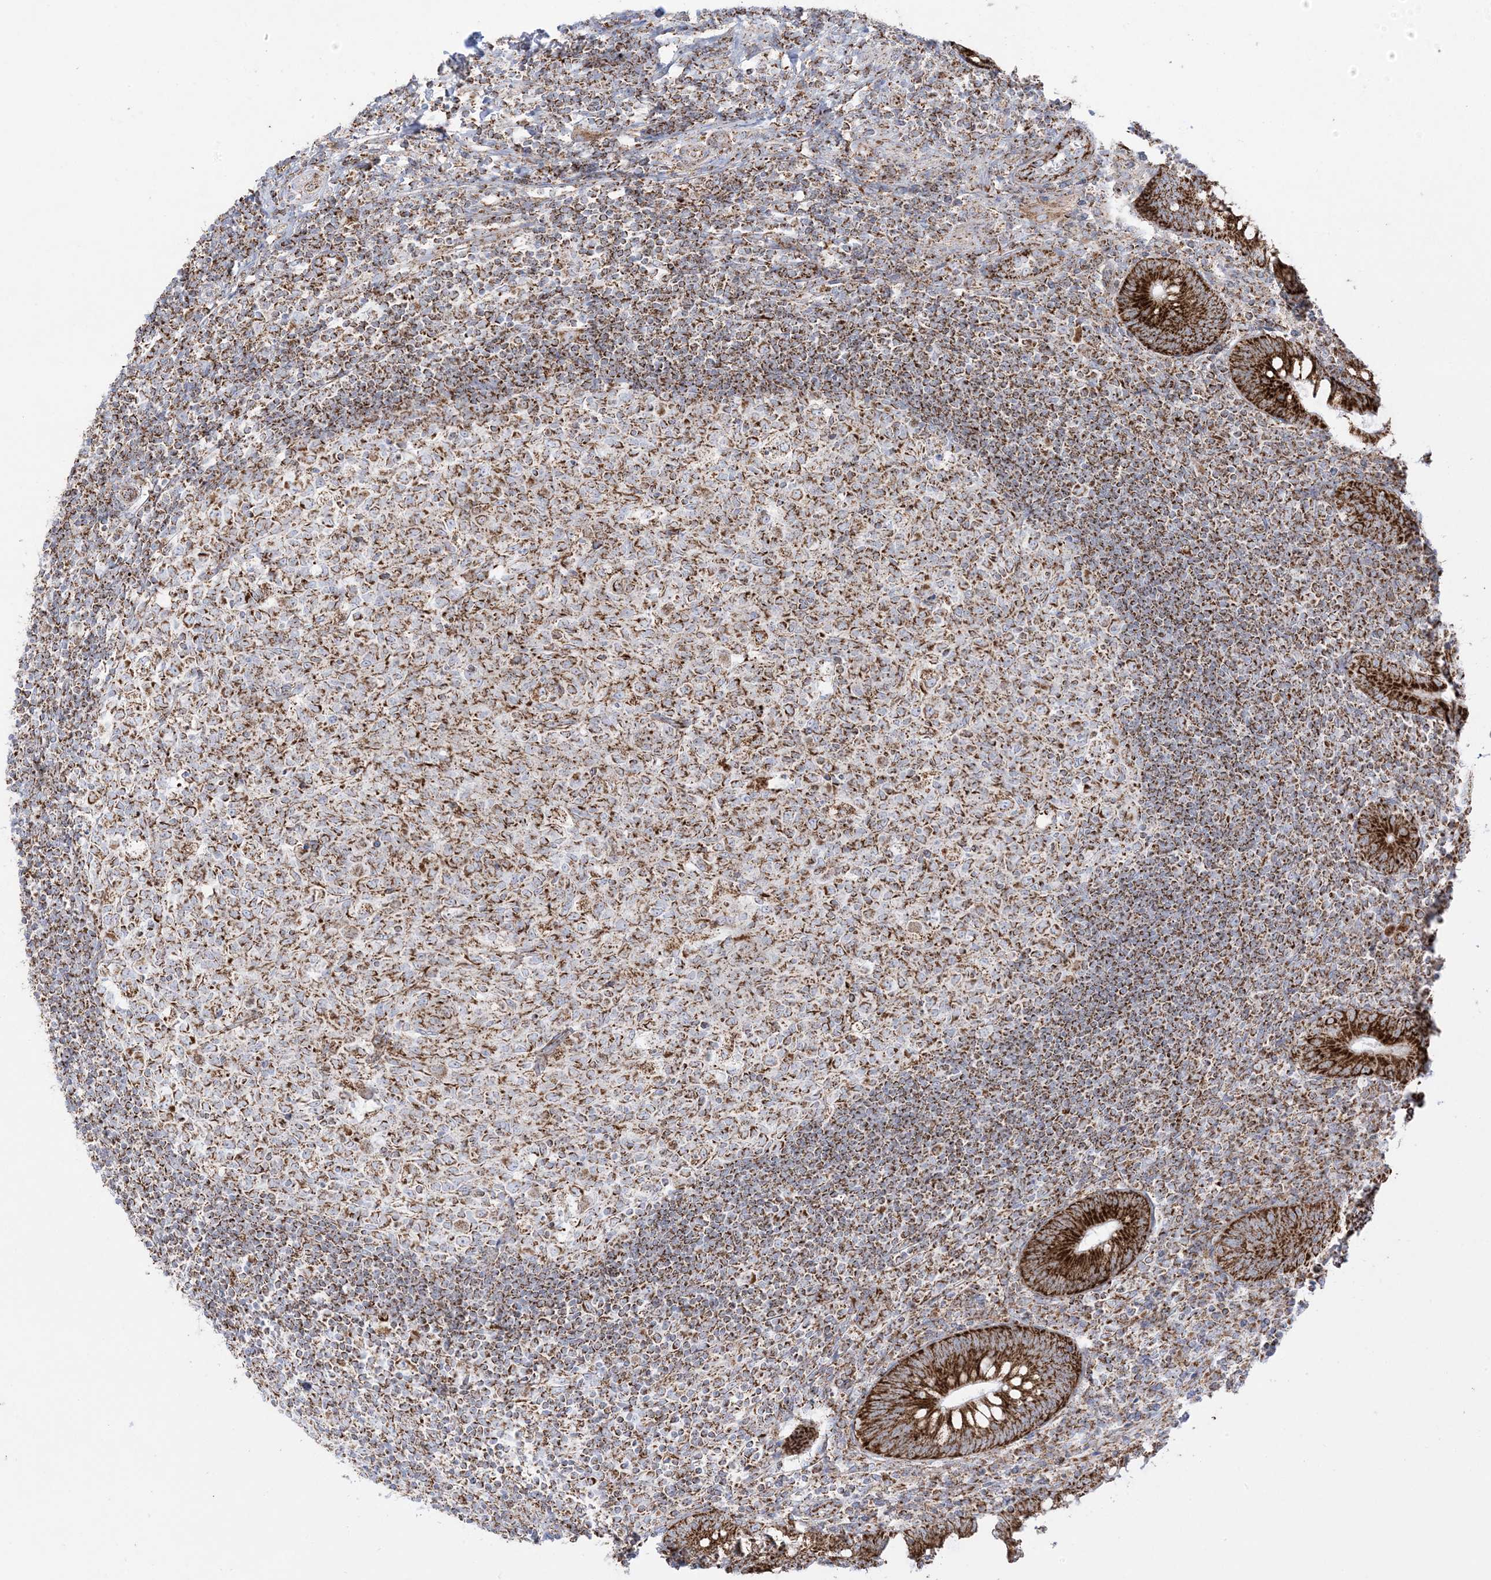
{"staining": {"intensity": "strong", "quantity": ">75%", "location": "cytoplasmic/membranous"}, "tissue": "appendix", "cell_type": "Glandular cells", "image_type": "normal", "snomed": [{"axis": "morphology", "description": "Normal tissue, NOS"}, {"axis": "topography", "description": "Appendix"}], "caption": "This histopathology image shows immunohistochemistry staining of benign appendix, with high strong cytoplasmic/membranous expression in about >75% of glandular cells.", "gene": "MRPS36", "patient": {"sex": "male", "age": 14}}